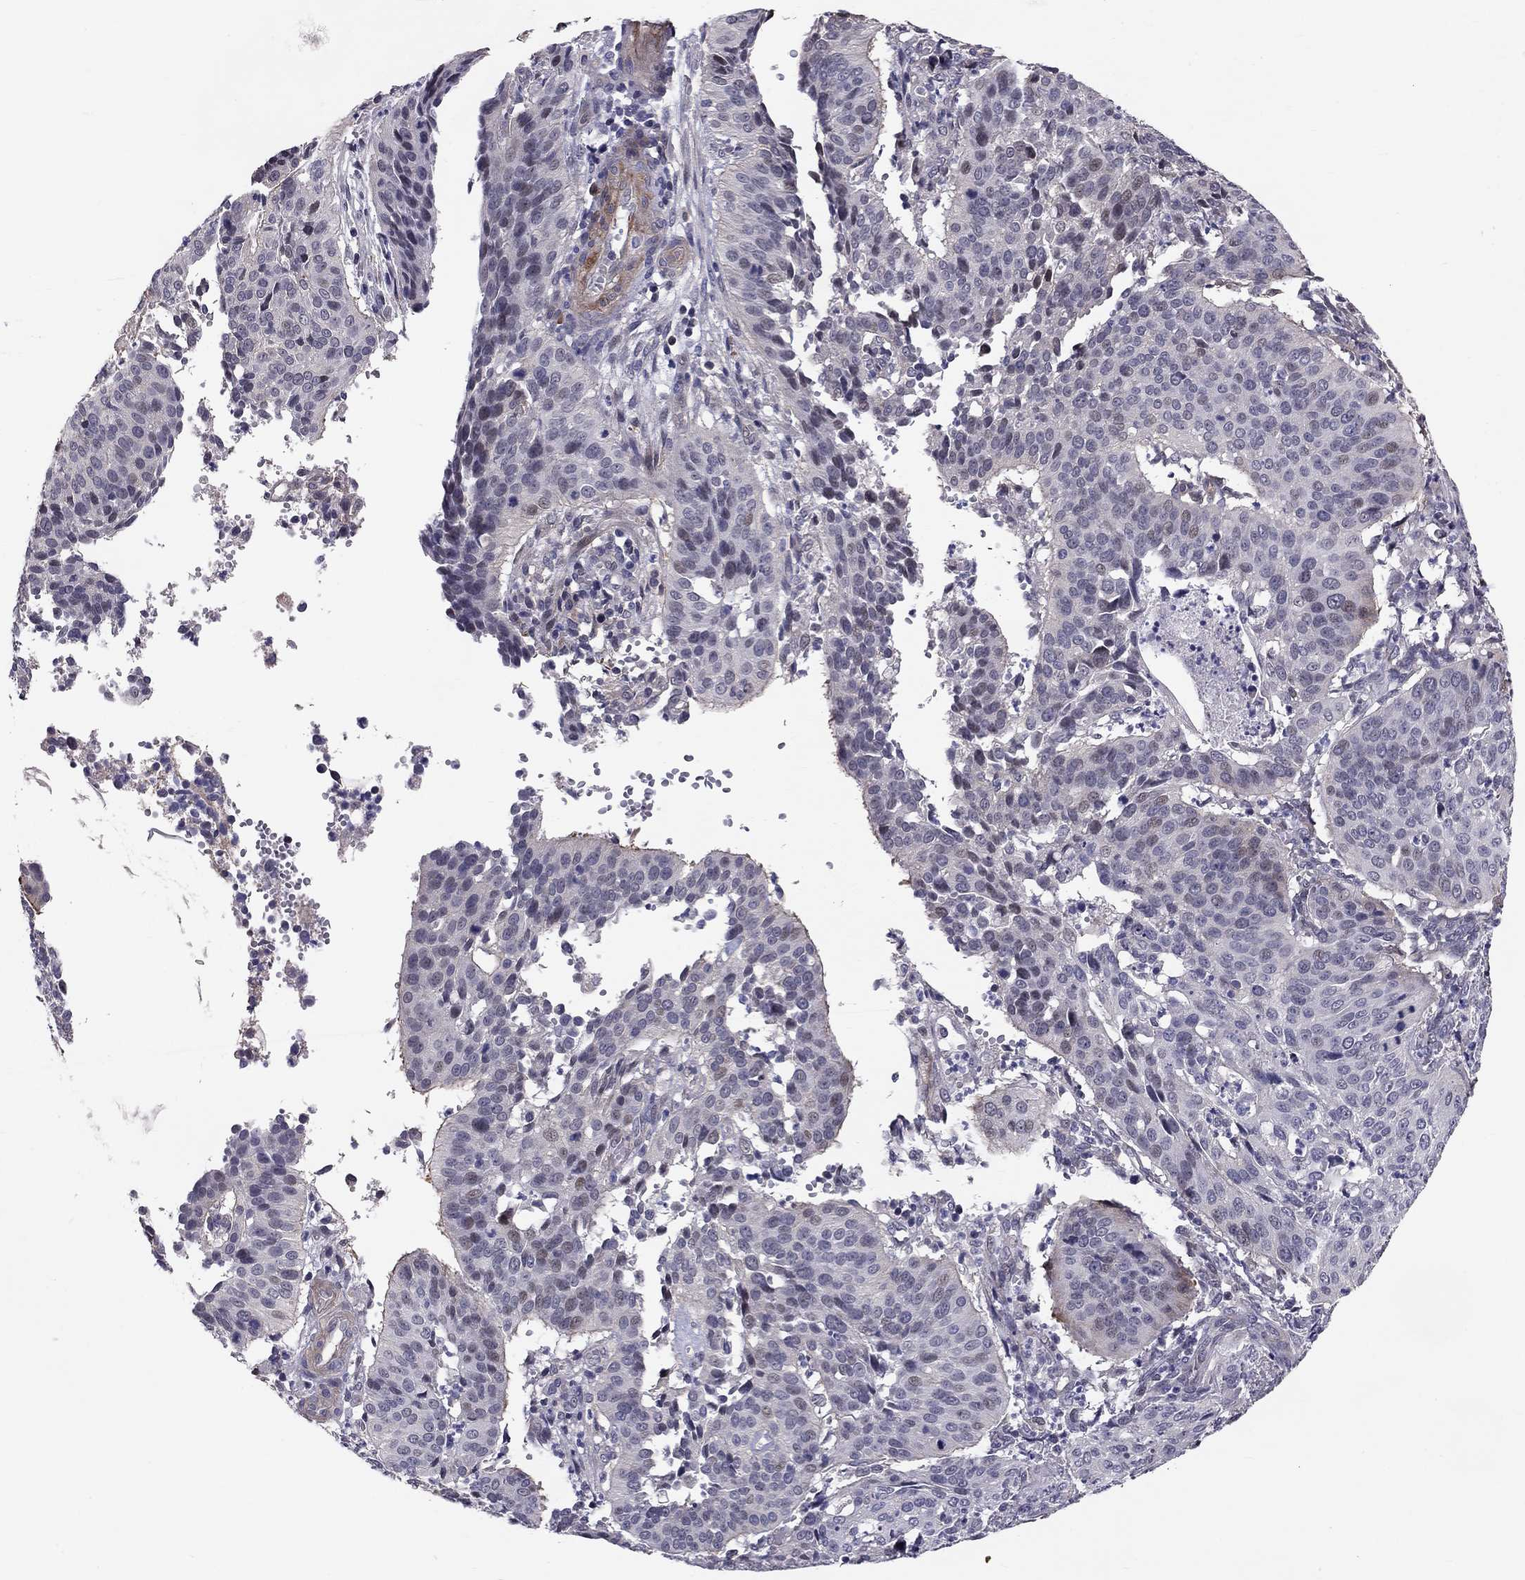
{"staining": {"intensity": "negative", "quantity": "none", "location": "none"}, "tissue": "cervical cancer", "cell_type": "Tumor cells", "image_type": "cancer", "snomed": [{"axis": "morphology", "description": "Normal tissue, NOS"}, {"axis": "morphology", "description": "Squamous cell carcinoma, NOS"}, {"axis": "topography", "description": "Cervix"}], "caption": "The photomicrograph exhibits no staining of tumor cells in cervical cancer (squamous cell carcinoma).", "gene": "GJB4", "patient": {"sex": "female", "age": 39}}